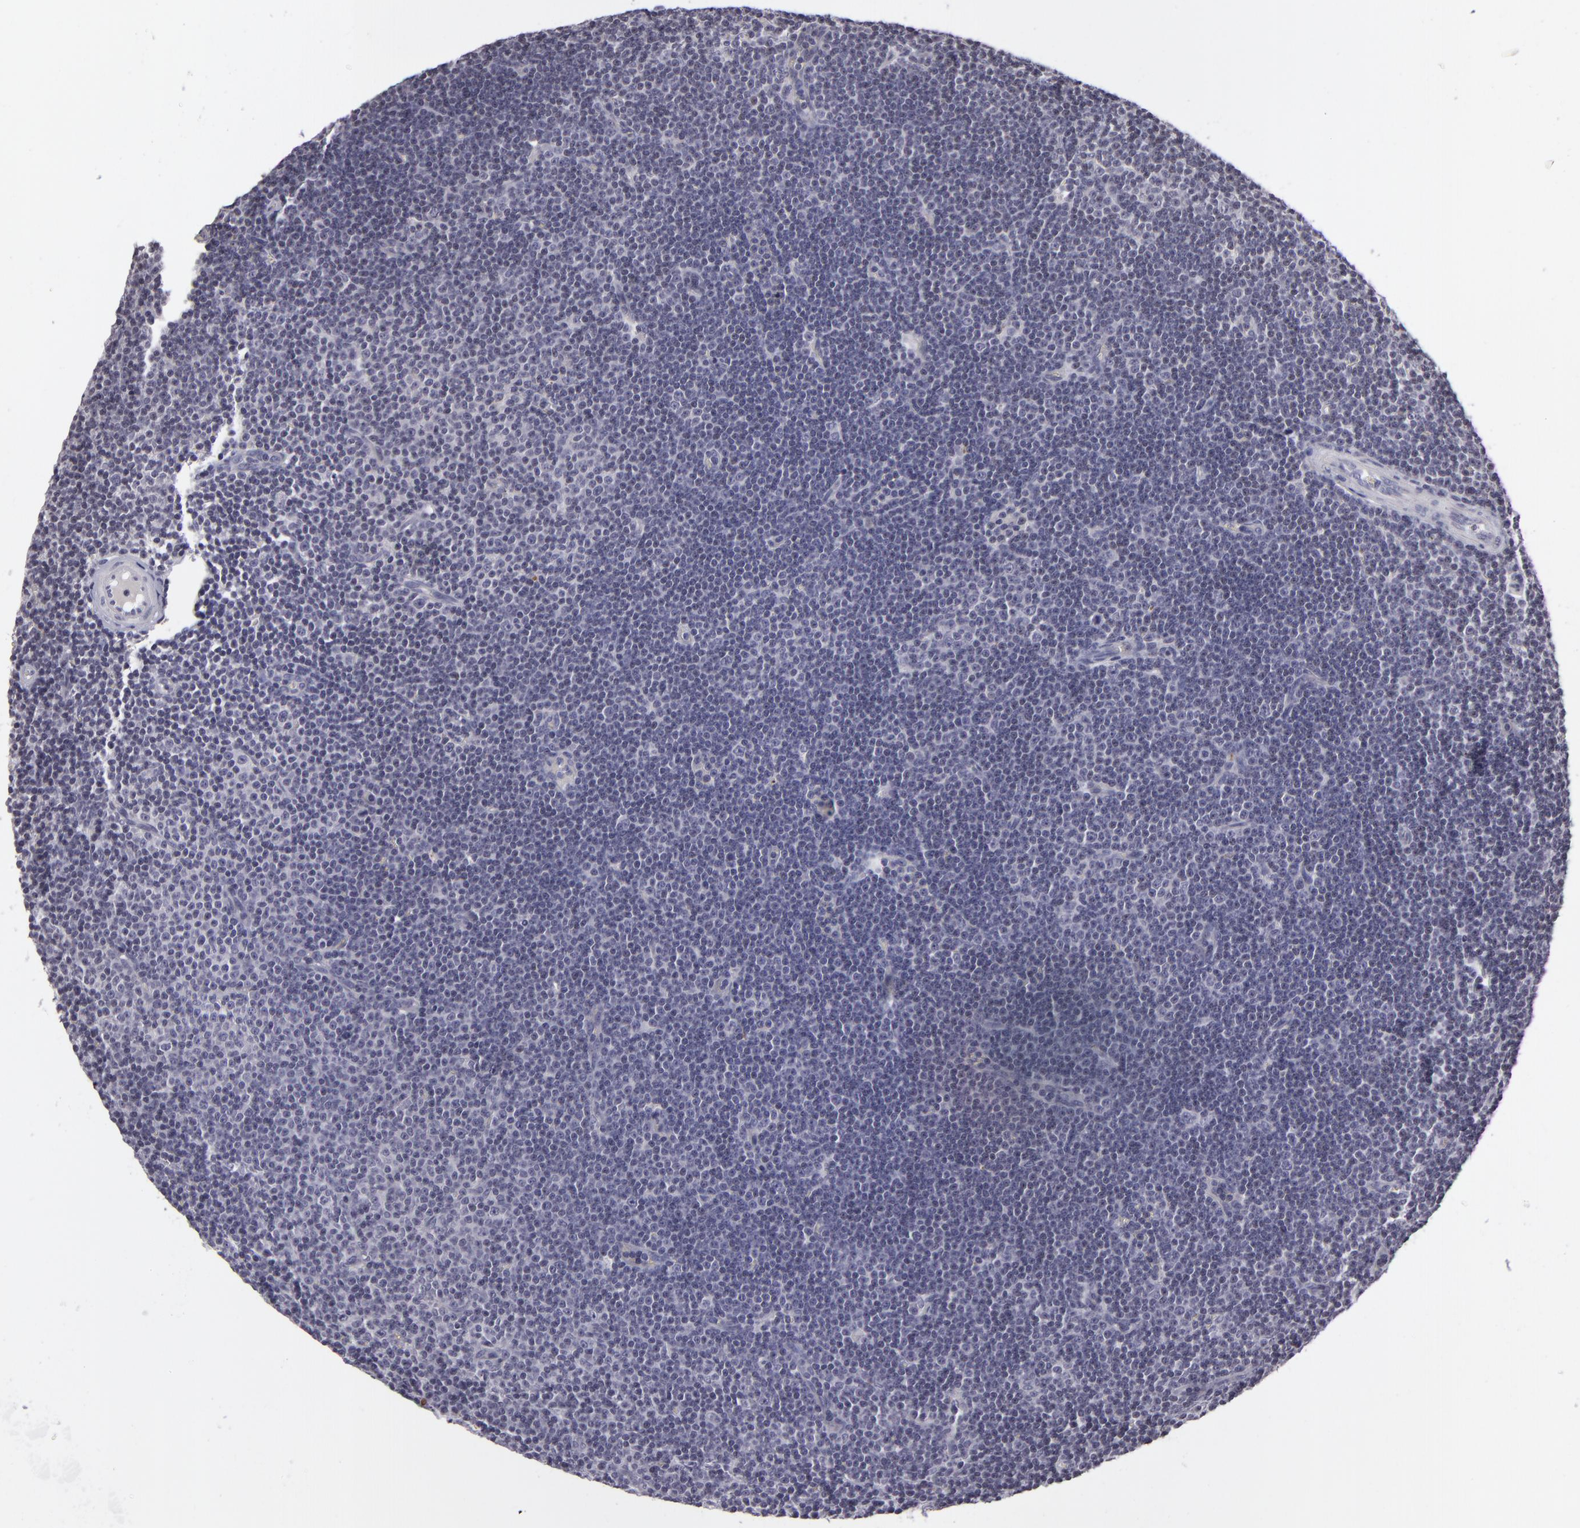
{"staining": {"intensity": "negative", "quantity": "none", "location": "none"}, "tissue": "lymphoma", "cell_type": "Tumor cells", "image_type": "cancer", "snomed": [{"axis": "morphology", "description": "Malignant lymphoma, non-Hodgkin's type, Low grade"}, {"axis": "topography", "description": "Lymph node"}], "caption": "DAB immunohistochemical staining of malignant lymphoma, non-Hodgkin's type (low-grade) demonstrates no significant expression in tumor cells.", "gene": "AKAP6", "patient": {"sex": "male", "age": 57}}